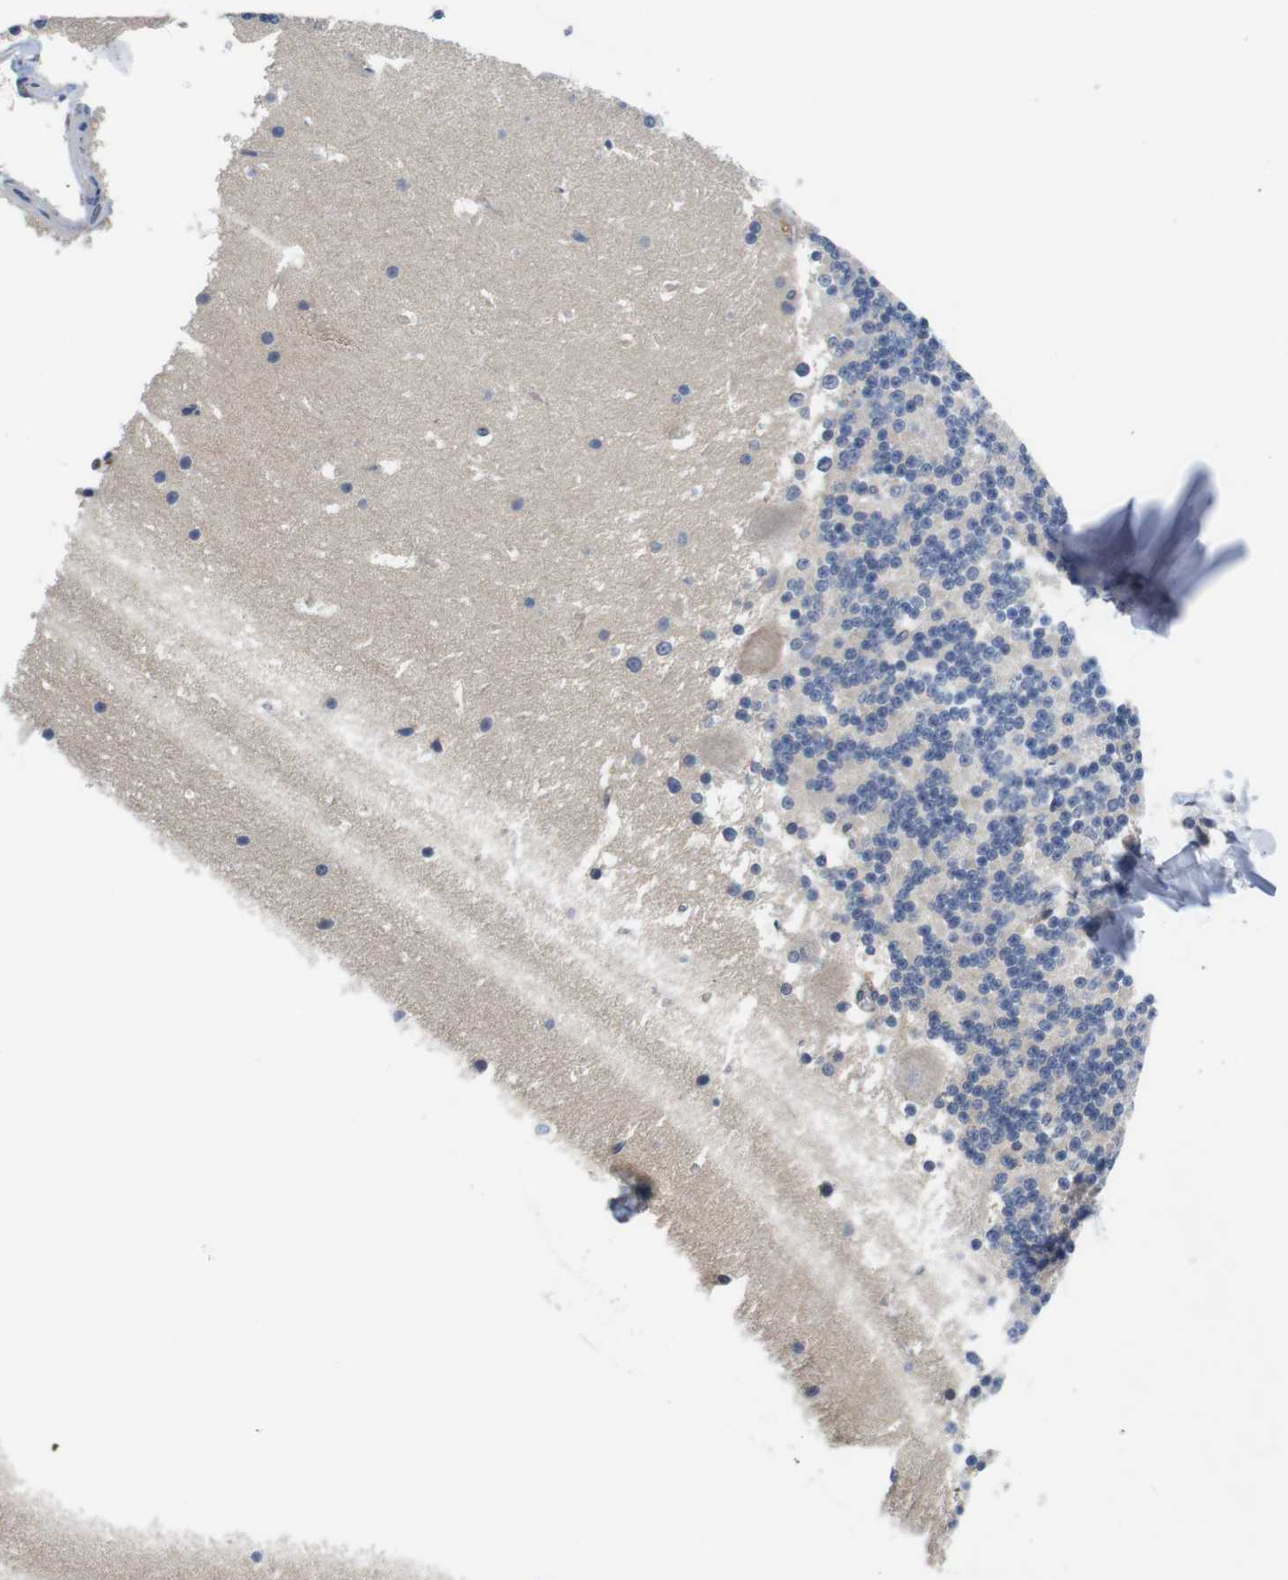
{"staining": {"intensity": "negative", "quantity": "none", "location": "none"}, "tissue": "cerebellum", "cell_type": "Cells in granular layer", "image_type": "normal", "snomed": [{"axis": "morphology", "description": "Normal tissue, NOS"}, {"axis": "topography", "description": "Cerebellum"}], "caption": "The immunohistochemistry histopathology image has no significant staining in cells in granular layer of cerebellum. The staining is performed using DAB (3,3'-diaminobenzidine) brown chromogen with nuclei counter-stained in using hematoxylin.", "gene": "FADD", "patient": {"sex": "male", "age": 45}}